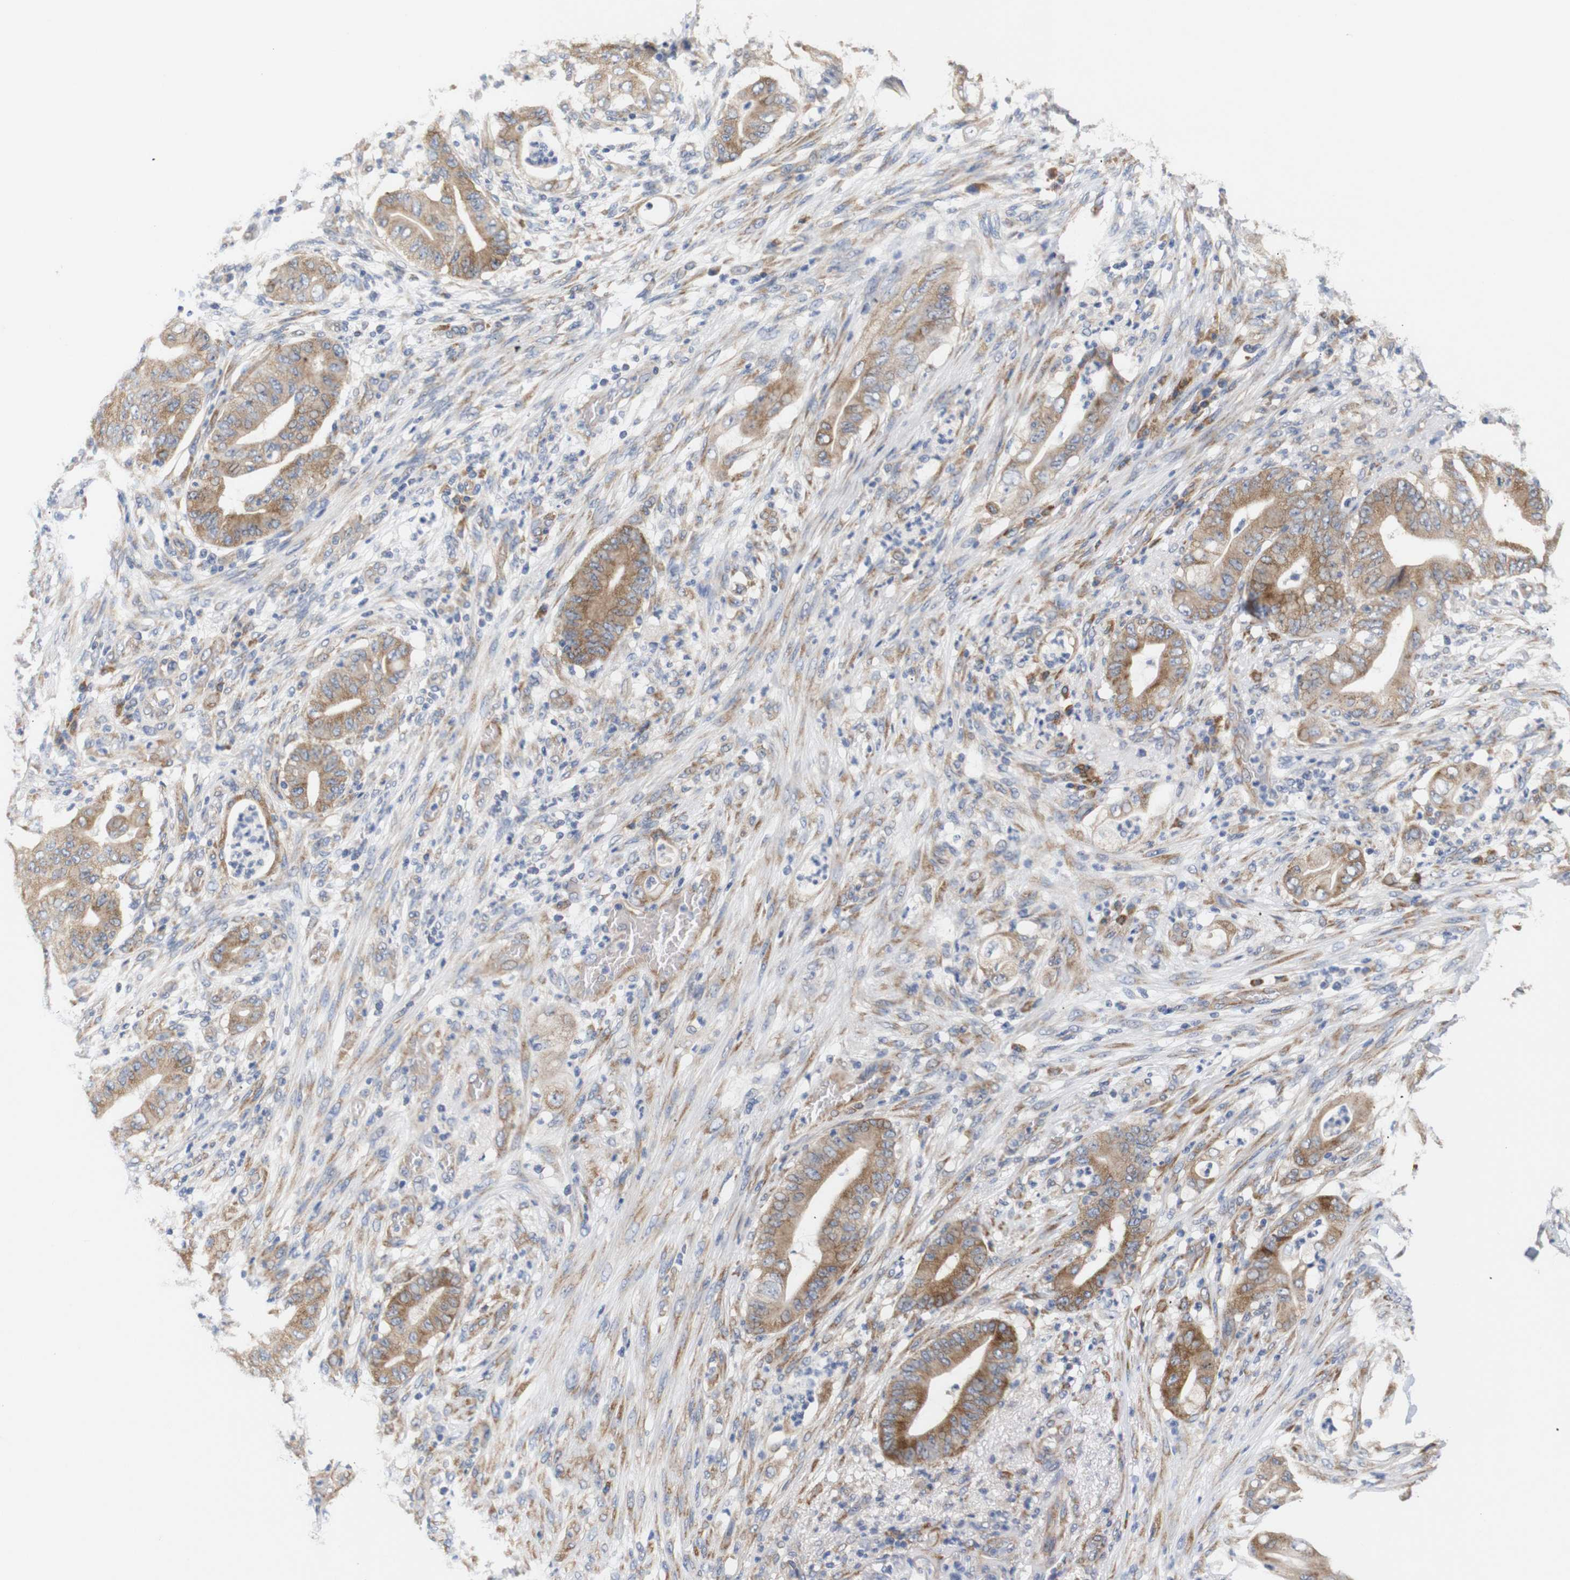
{"staining": {"intensity": "moderate", "quantity": ">75%", "location": "cytoplasmic/membranous"}, "tissue": "stomach cancer", "cell_type": "Tumor cells", "image_type": "cancer", "snomed": [{"axis": "morphology", "description": "Adenocarcinoma, NOS"}, {"axis": "topography", "description": "Stomach"}], "caption": "Stomach cancer (adenocarcinoma) stained with IHC exhibits moderate cytoplasmic/membranous positivity in approximately >75% of tumor cells.", "gene": "TRIM5", "patient": {"sex": "female", "age": 73}}